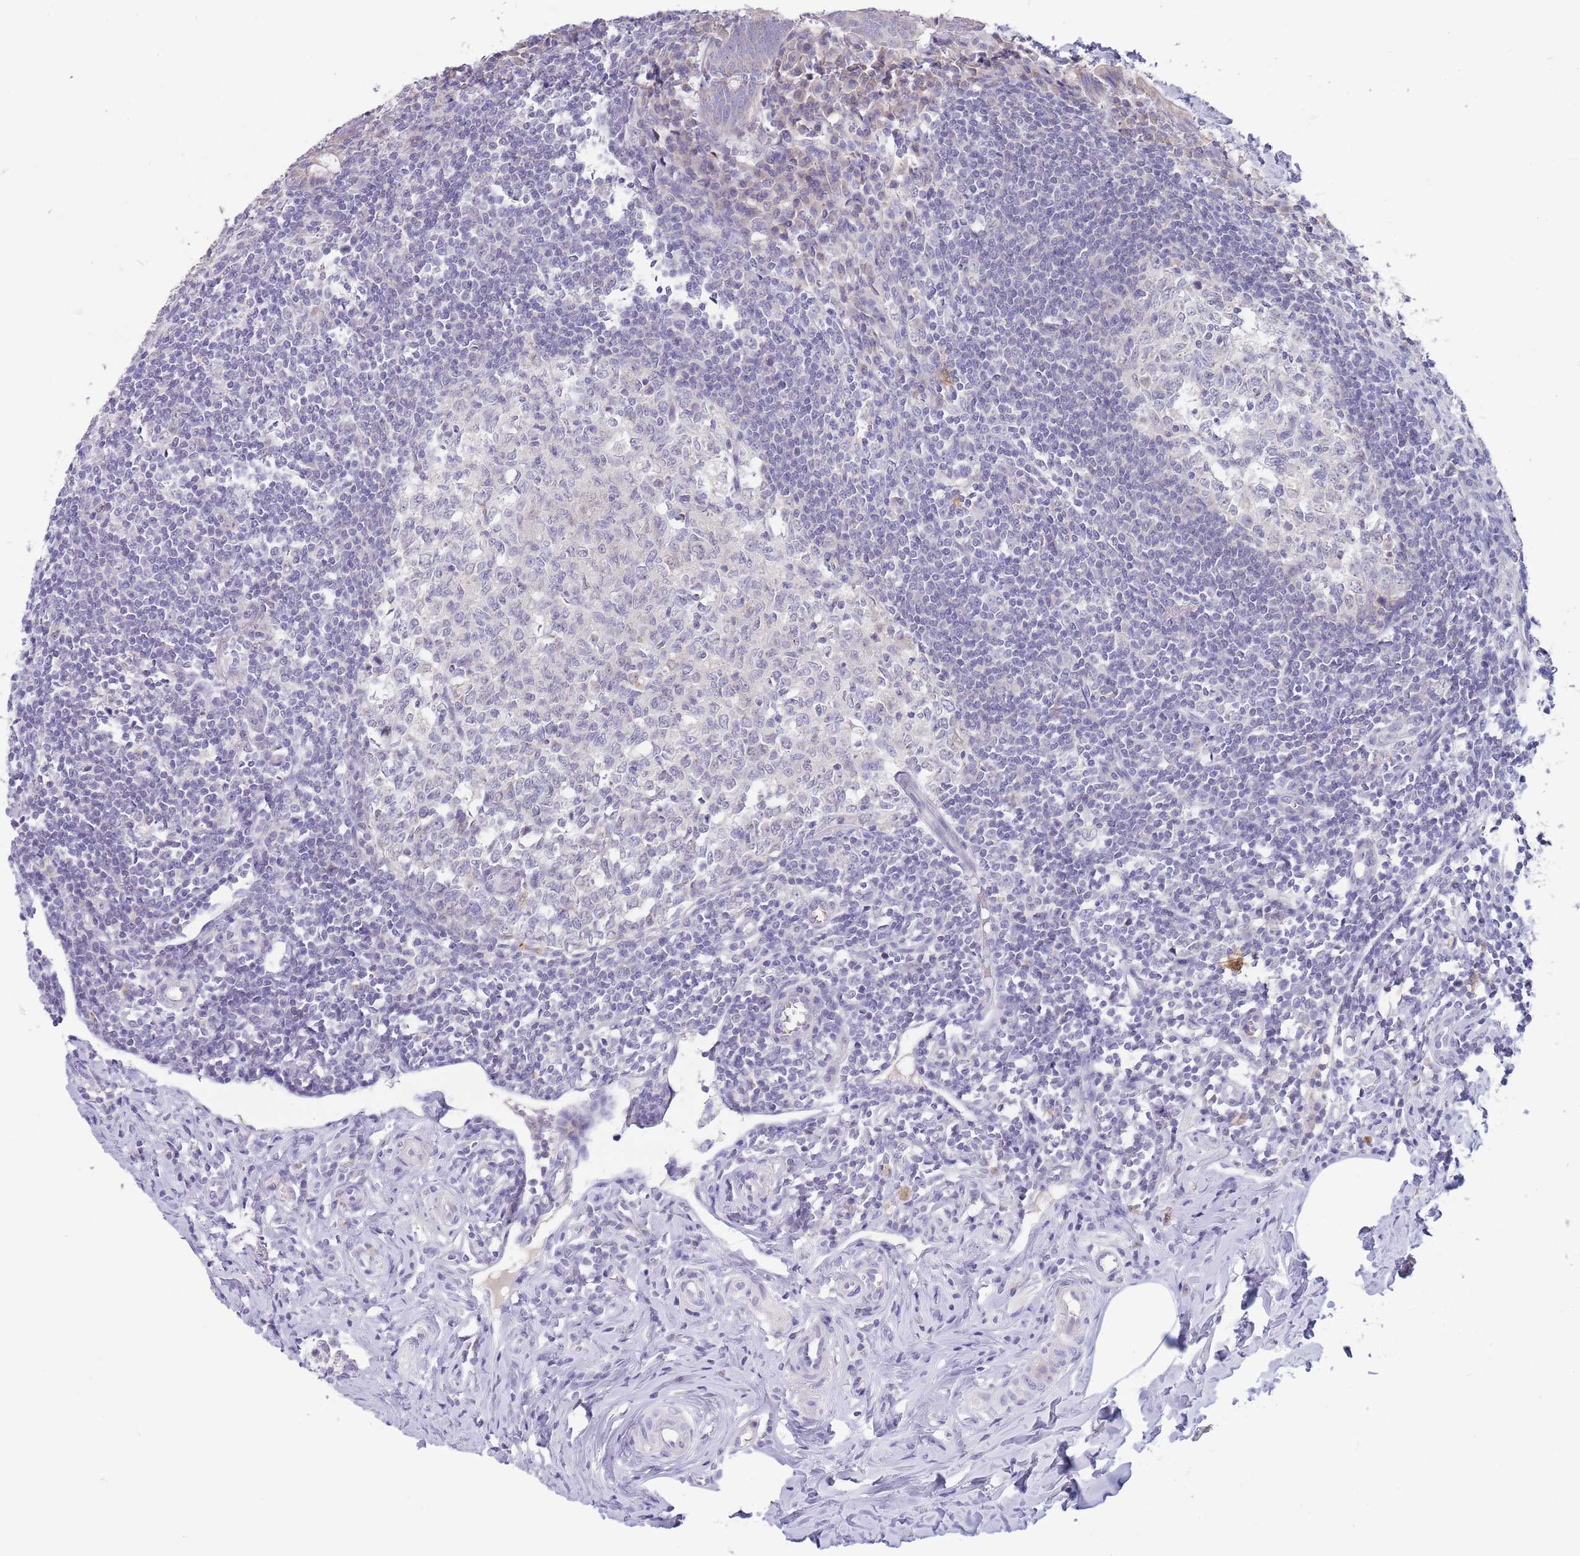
{"staining": {"intensity": "weak", "quantity": ">75%", "location": "cytoplasmic/membranous"}, "tissue": "appendix", "cell_type": "Glandular cells", "image_type": "normal", "snomed": [{"axis": "morphology", "description": "Normal tissue, NOS"}, {"axis": "topography", "description": "Appendix"}], "caption": "A brown stain highlights weak cytoplasmic/membranous staining of a protein in glandular cells of benign appendix.", "gene": "DDHD1", "patient": {"sex": "female", "age": 33}}